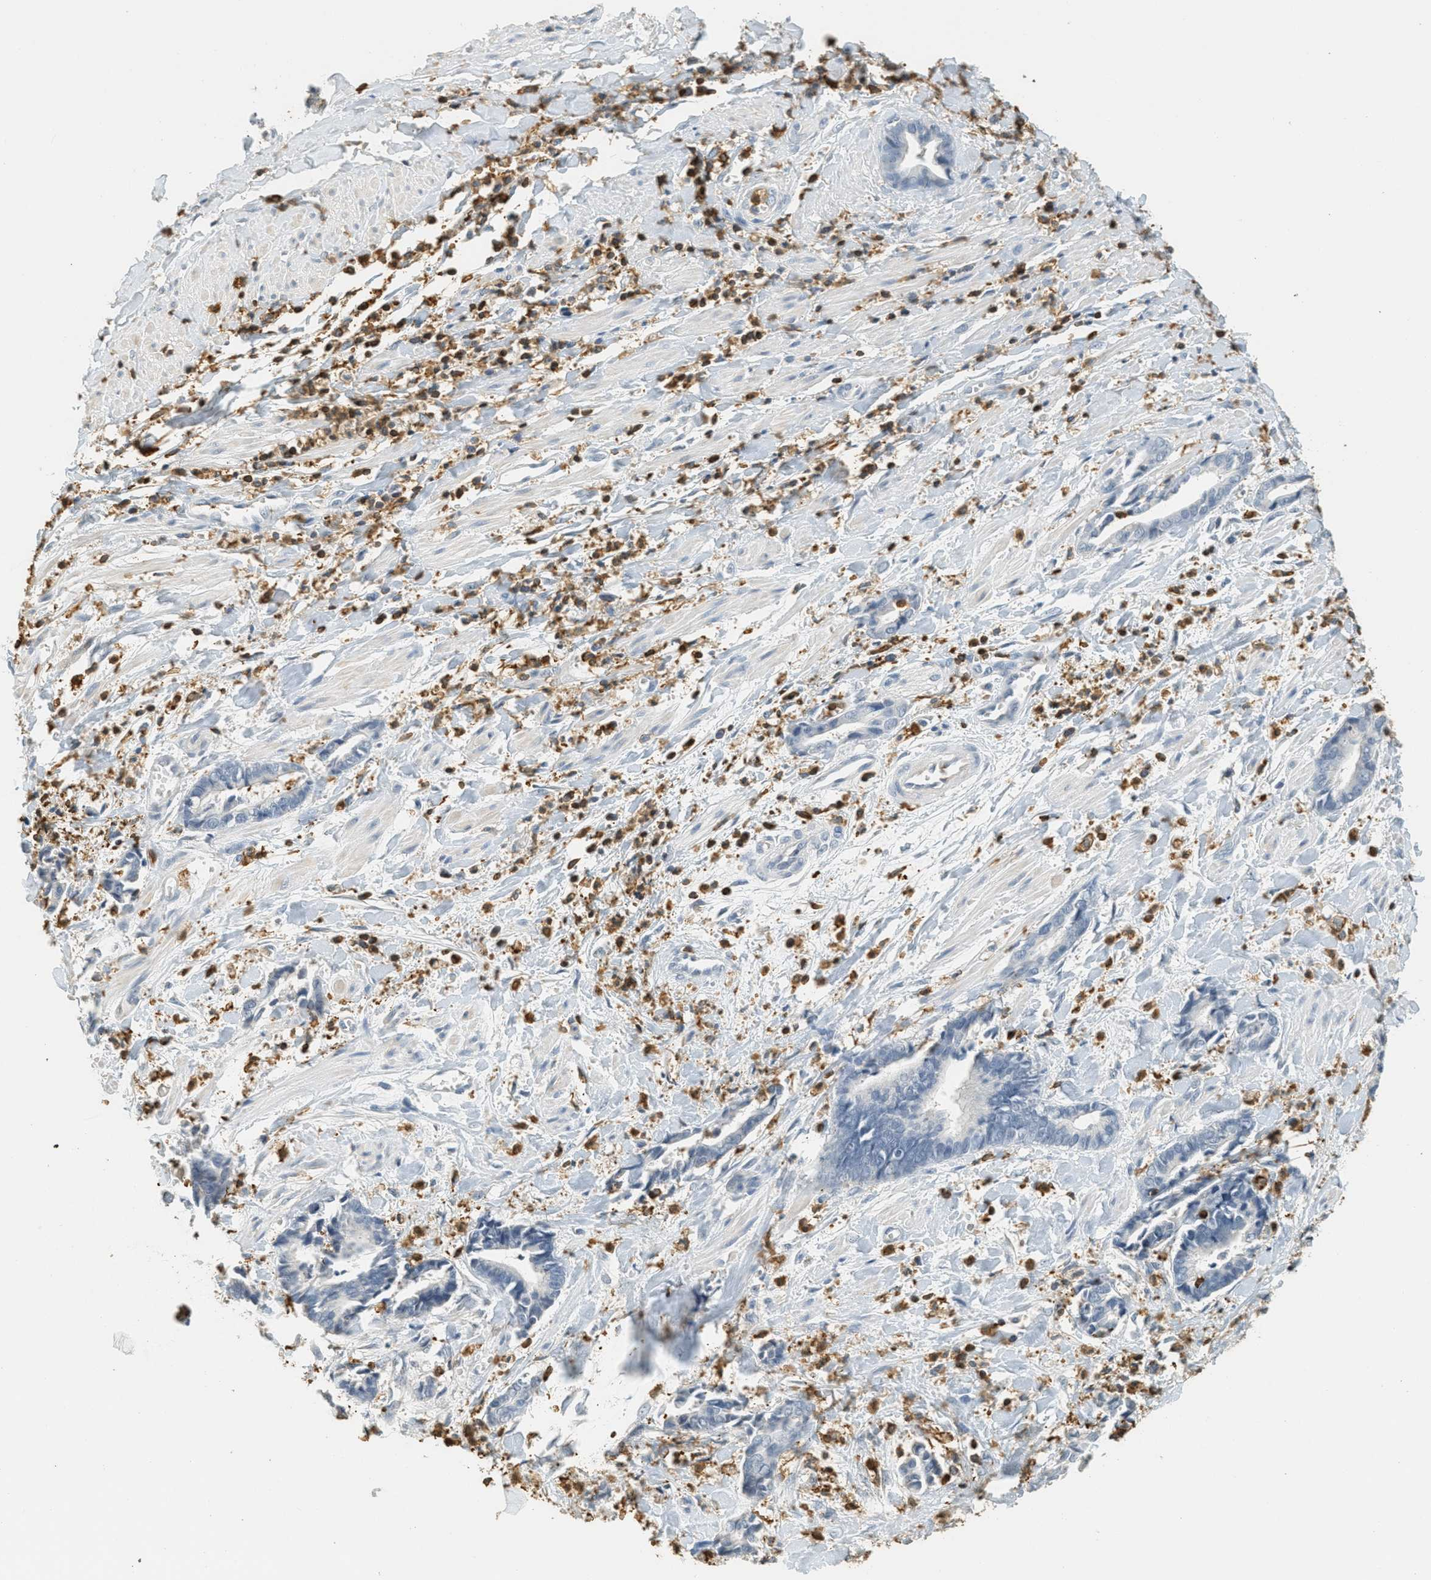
{"staining": {"intensity": "negative", "quantity": "none", "location": "none"}, "tissue": "cervical cancer", "cell_type": "Tumor cells", "image_type": "cancer", "snomed": [{"axis": "morphology", "description": "Adenocarcinoma, NOS"}, {"axis": "topography", "description": "Cervix"}], "caption": "Immunohistochemistry (IHC) histopathology image of neoplastic tissue: human cervical cancer stained with DAB reveals no significant protein staining in tumor cells.", "gene": "LSP1", "patient": {"sex": "female", "age": 44}}